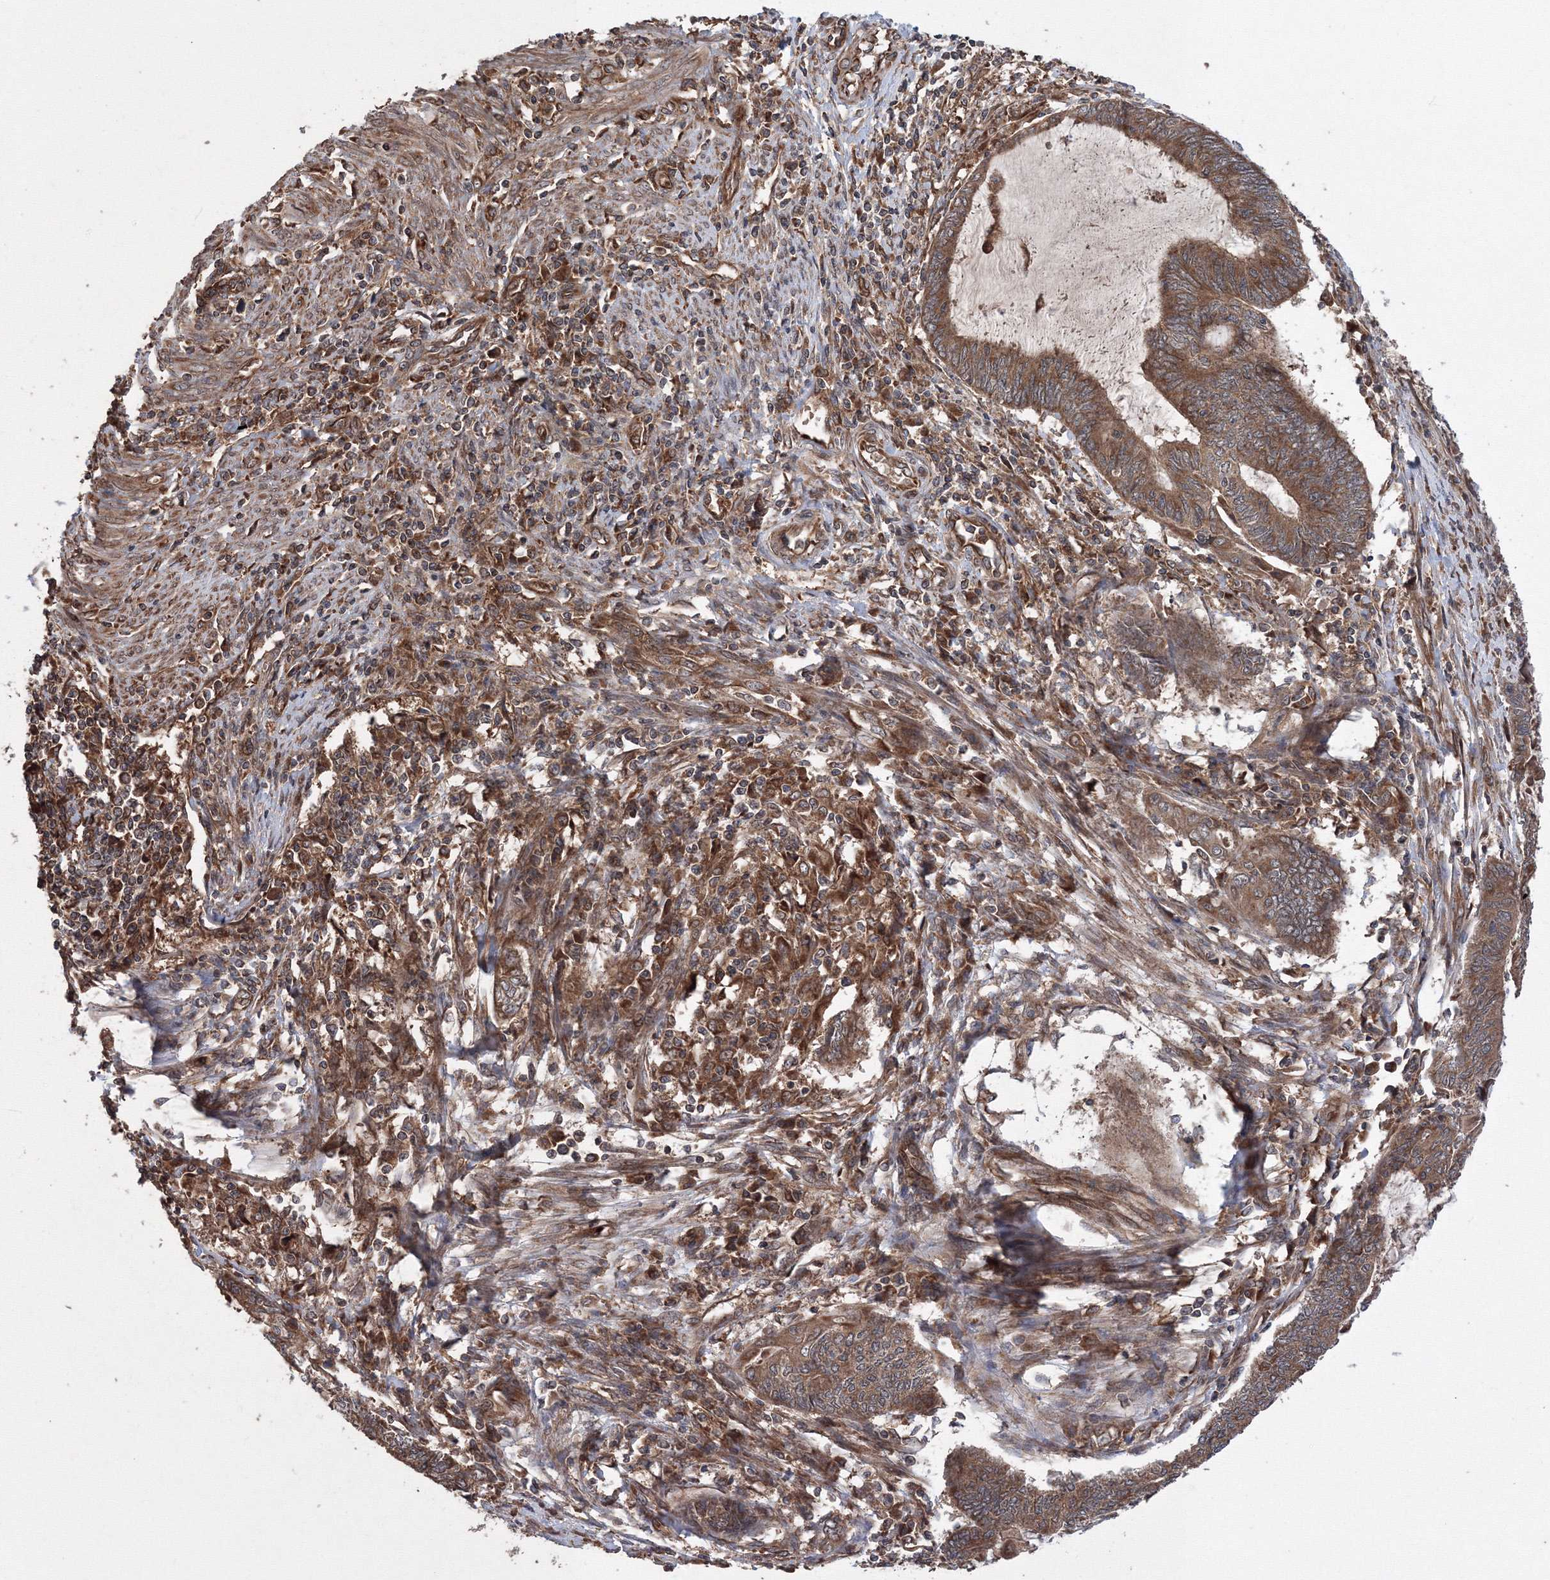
{"staining": {"intensity": "moderate", "quantity": ">75%", "location": "cytoplasmic/membranous"}, "tissue": "endometrial cancer", "cell_type": "Tumor cells", "image_type": "cancer", "snomed": [{"axis": "morphology", "description": "Adenocarcinoma, NOS"}, {"axis": "topography", "description": "Uterus"}, {"axis": "topography", "description": "Endometrium"}], "caption": "Immunohistochemistry (DAB) staining of human endometrial cancer (adenocarcinoma) shows moderate cytoplasmic/membranous protein positivity in about >75% of tumor cells.", "gene": "ATG3", "patient": {"sex": "female", "age": 70}}